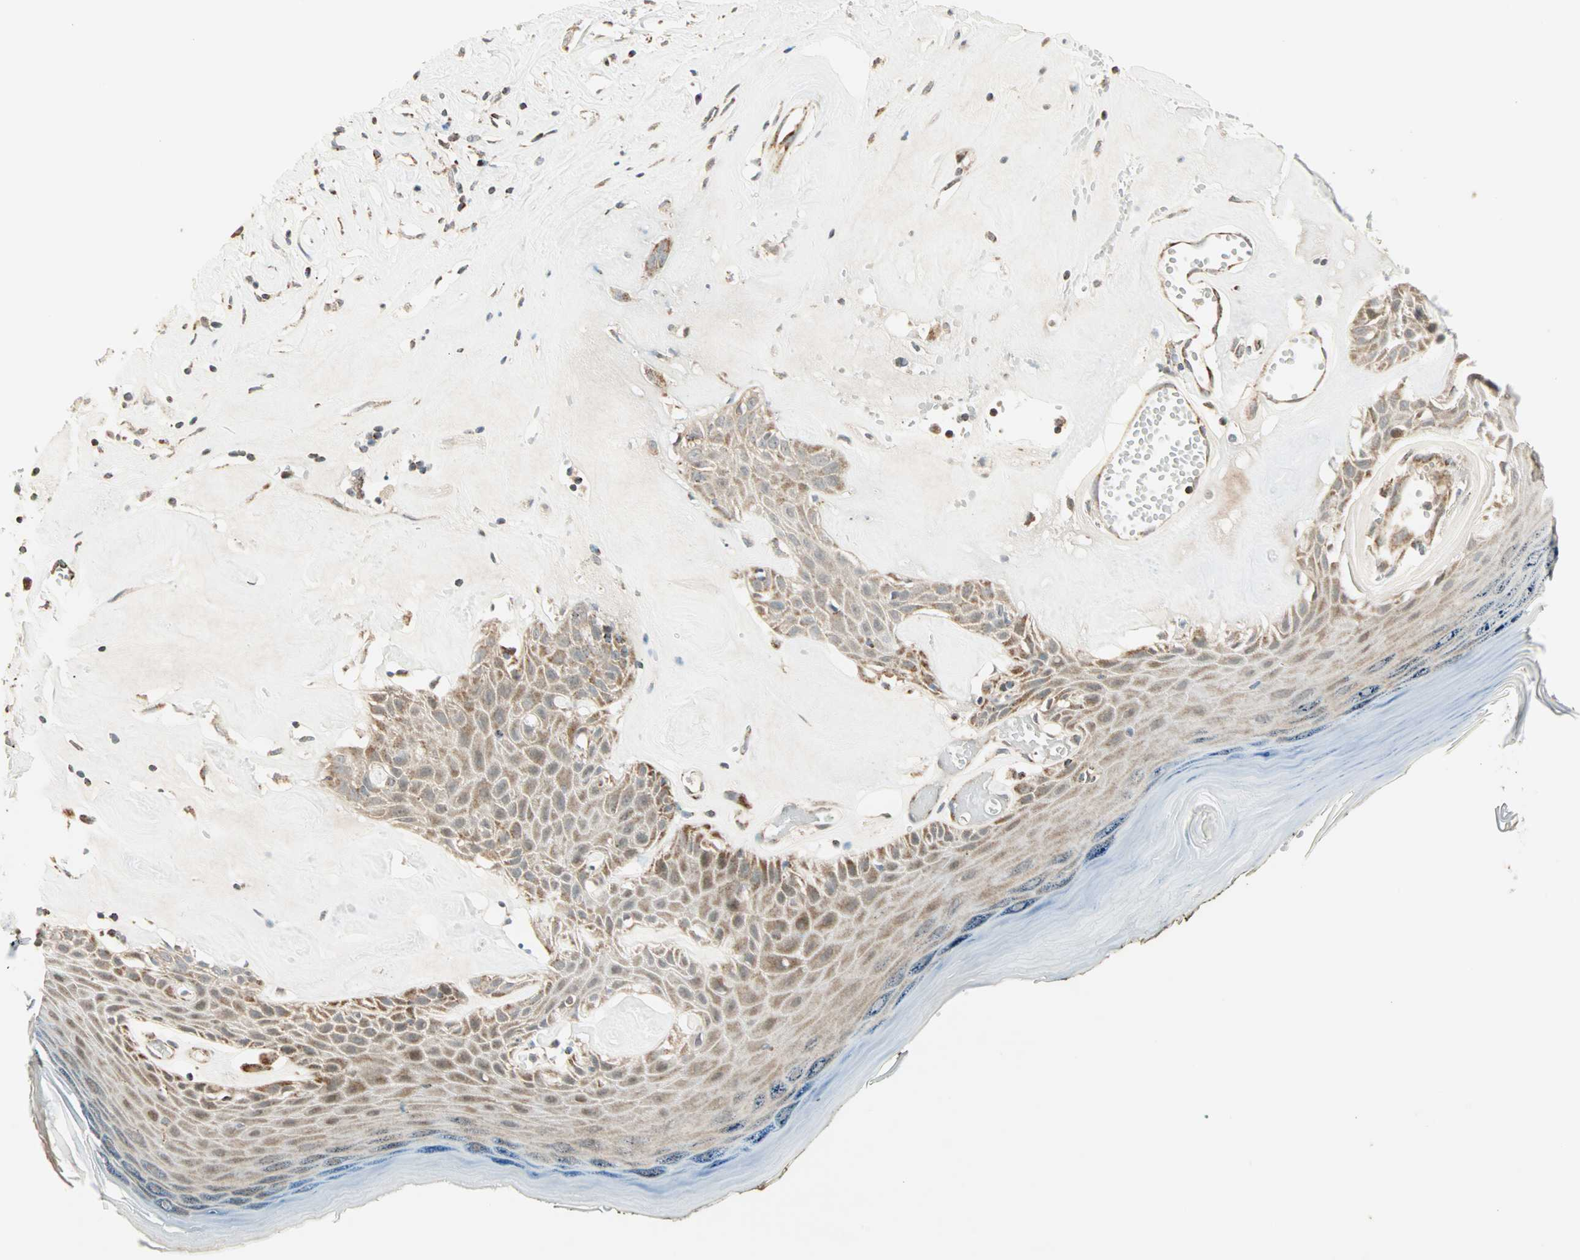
{"staining": {"intensity": "weak", "quantity": "25%-75%", "location": "cytoplasmic/membranous"}, "tissue": "skin", "cell_type": "Epidermal cells", "image_type": "normal", "snomed": [{"axis": "morphology", "description": "Normal tissue, NOS"}, {"axis": "morphology", "description": "Inflammation, NOS"}, {"axis": "topography", "description": "Vulva"}], "caption": "The histopathology image displays staining of normal skin, revealing weak cytoplasmic/membranous protein positivity (brown color) within epidermal cells. (IHC, brightfield microscopy, high magnification).", "gene": "SPRY4", "patient": {"sex": "female", "age": 84}}